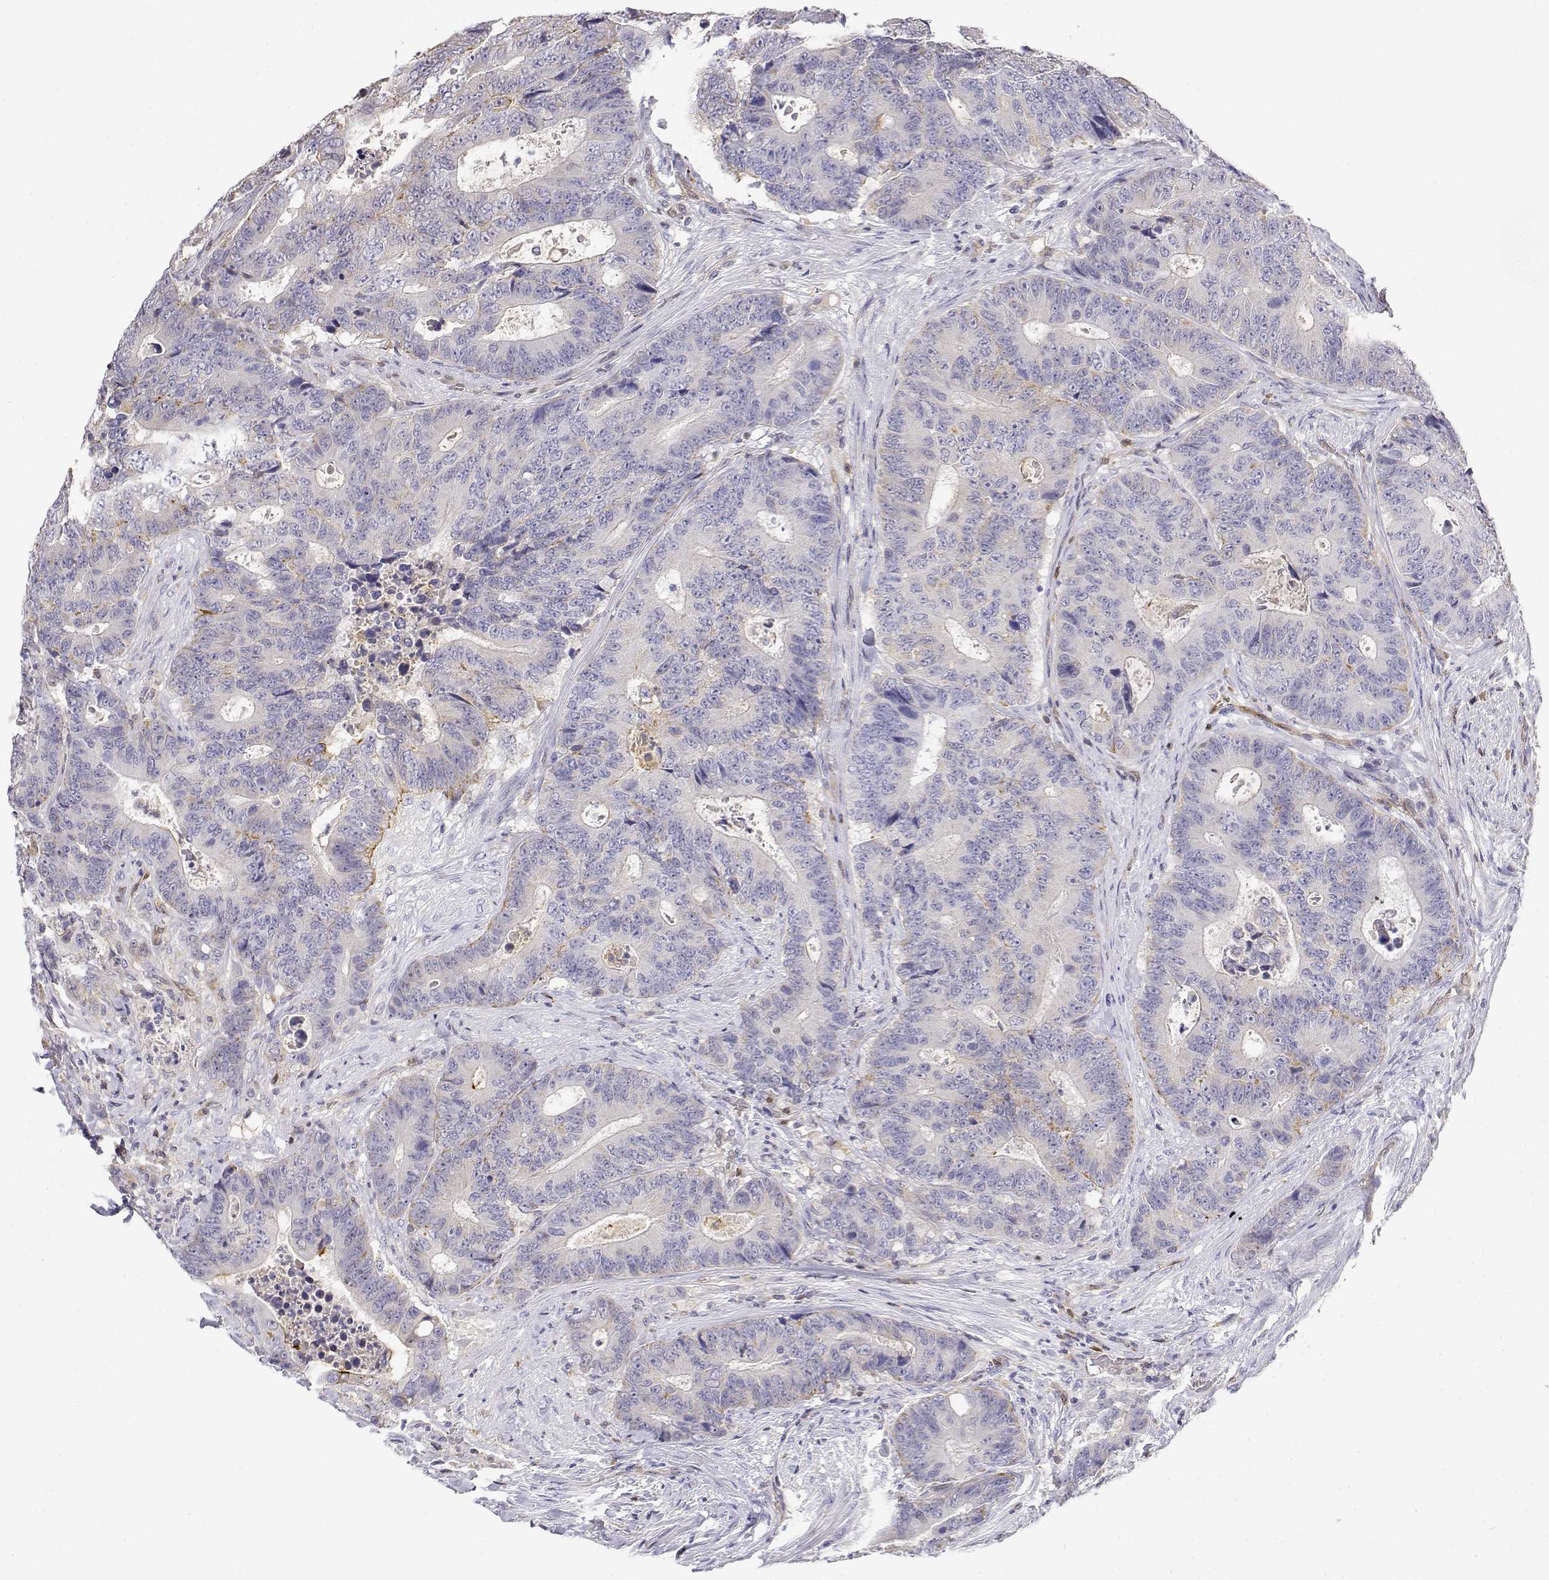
{"staining": {"intensity": "weak", "quantity": "25%-75%", "location": "cytoplasmic/membranous"}, "tissue": "colorectal cancer", "cell_type": "Tumor cells", "image_type": "cancer", "snomed": [{"axis": "morphology", "description": "Adenocarcinoma, NOS"}, {"axis": "topography", "description": "Colon"}], "caption": "About 25%-75% of tumor cells in human colorectal cancer display weak cytoplasmic/membranous protein staining as visualized by brown immunohistochemical staining.", "gene": "ADA", "patient": {"sex": "female", "age": 48}}